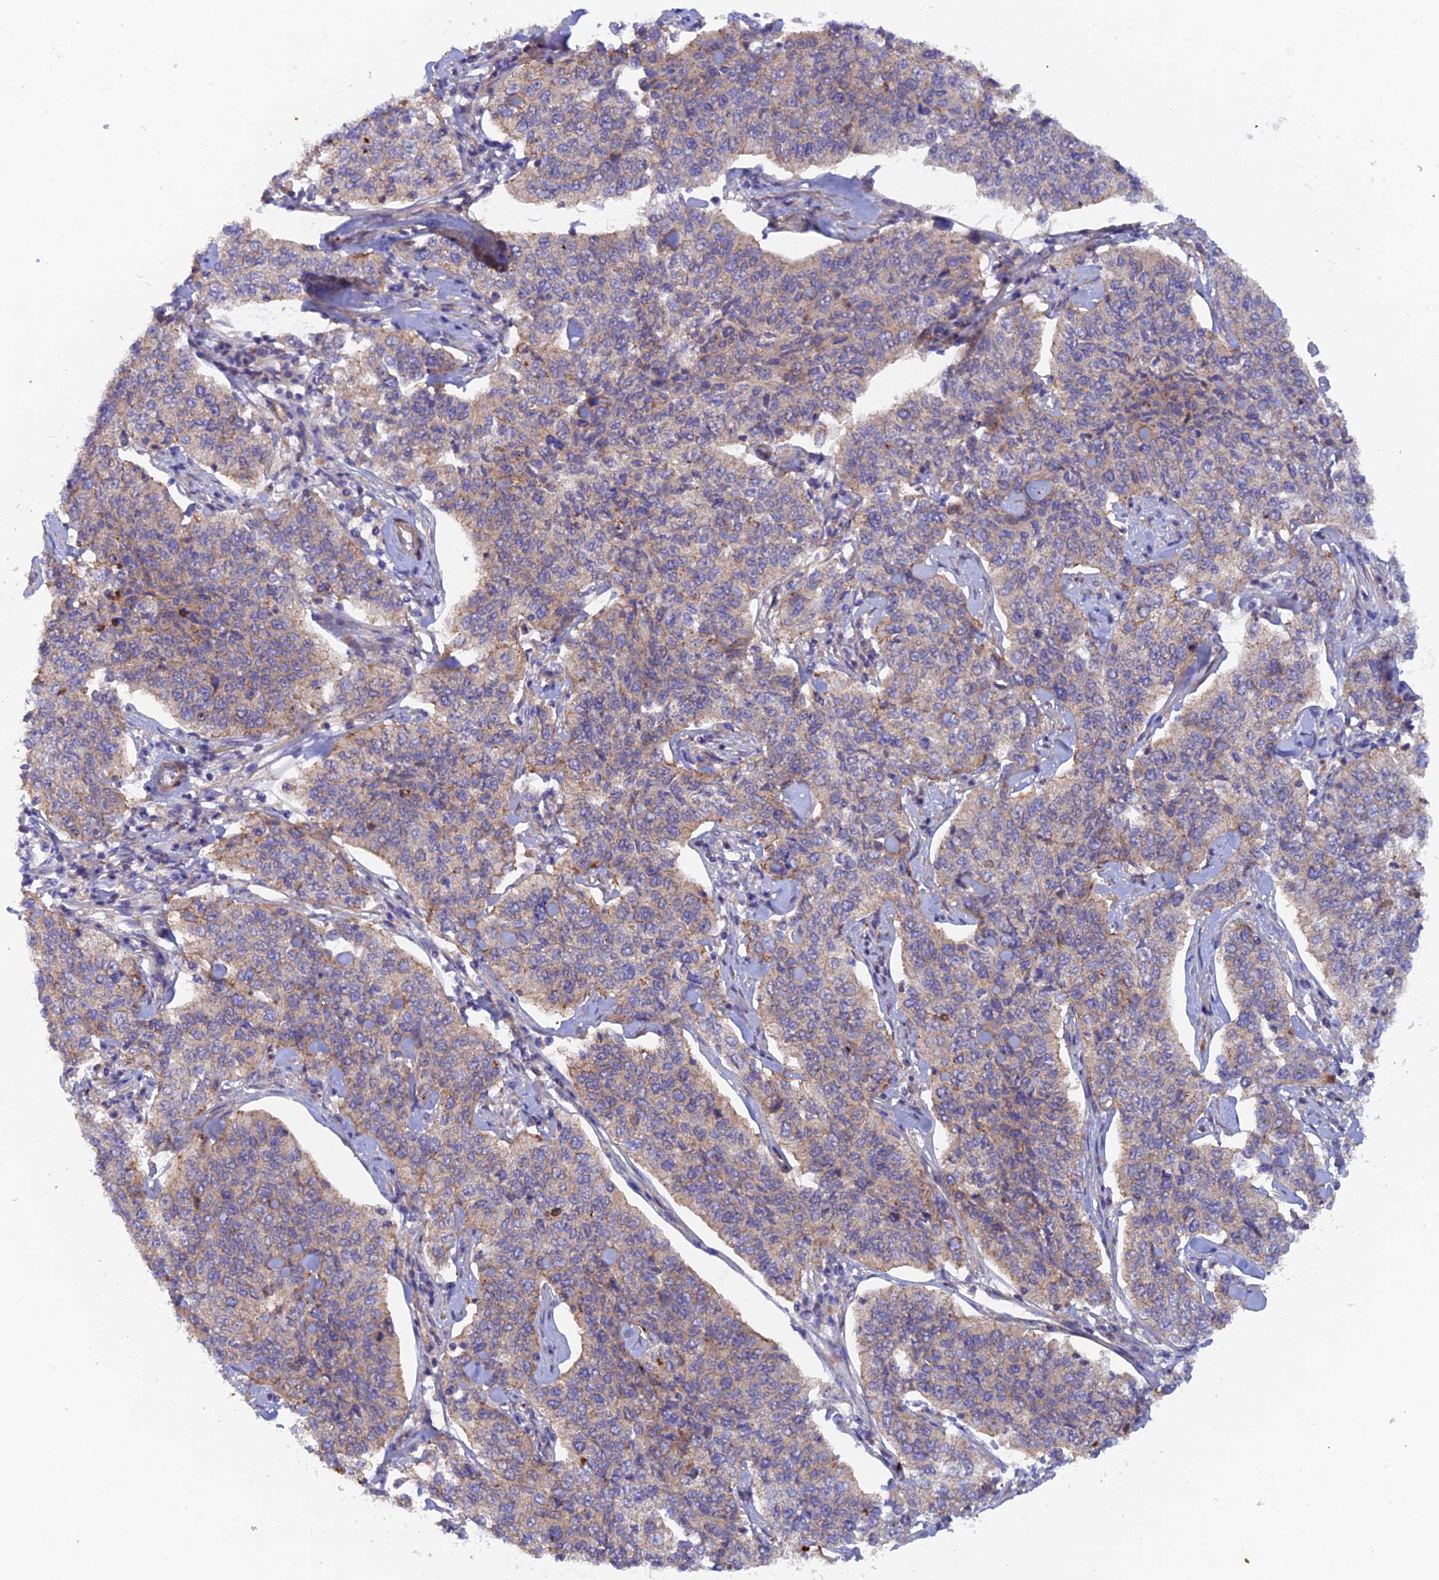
{"staining": {"intensity": "weak", "quantity": "<25%", "location": "cytoplasmic/membranous"}, "tissue": "cervical cancer", "cell_type": "Tumor cells", "image_type": "cancer", "snomed": [{"axis": "morphology", "description": "Squamous cell carcinoma, NOS"}, {"axis": "topography", "description": "Cervix"}], "caption": "This is an immunohistochemistry (IHC) photomicrograph of squamous cell carcinoma (cervical). There is no positivity in tumor cells.", "gene": "FZR1", "patient": {"sex": "female", "age": 35}}